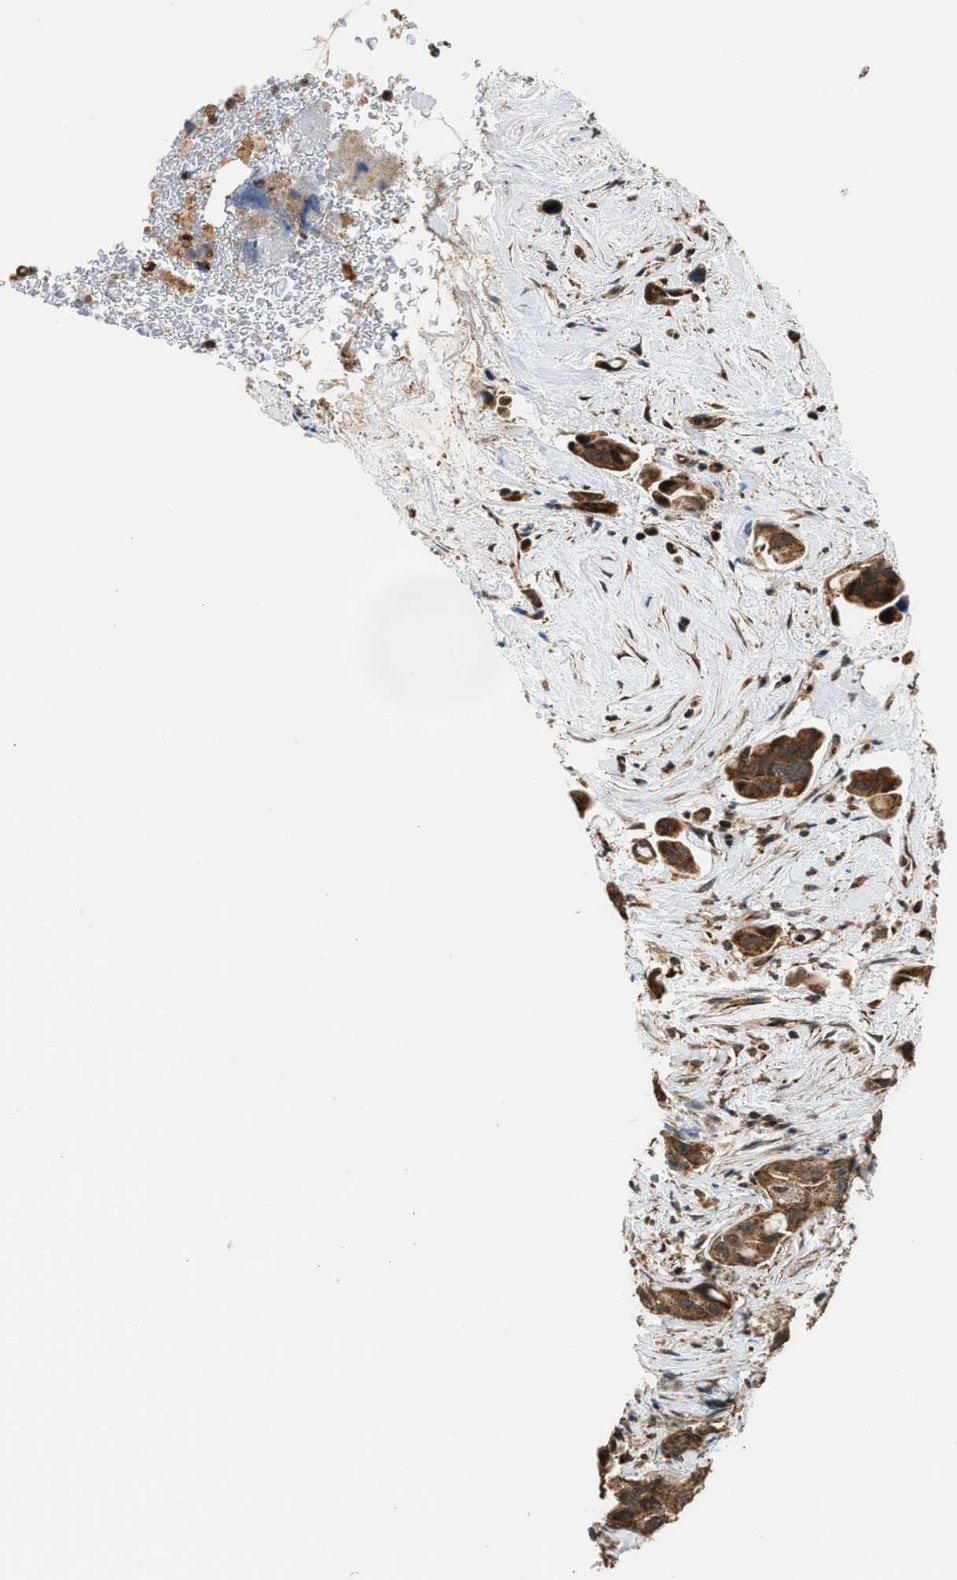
{"staining": {"intensity": "moderate", "quantity": ">75%", "location": "cytoplasmic/membranous"}, "tissue": "pancreatic cancer", "cell_type": "Tumor cells", "image_type": "cancer", "snomed": [{"axis": "morphology", "description": "Adenocarcinoma, NOS"}, {"axis": "topography", "description": "Pancreas"}], "caption": "Immunohistochemistry (DAB (3,3'-diaminobenzidine)) staining of adenocarcinoma (pancreatic) reveals moderate cytoplasmic/membranous protein staining in approximately >75% of tumor cells. (DAB (3,3'-diaminobenzidine) IHC with brightfield microscopy, high magnification).", "gene": "SGSM2", "patient": {"sex": "male", "age": 53}}